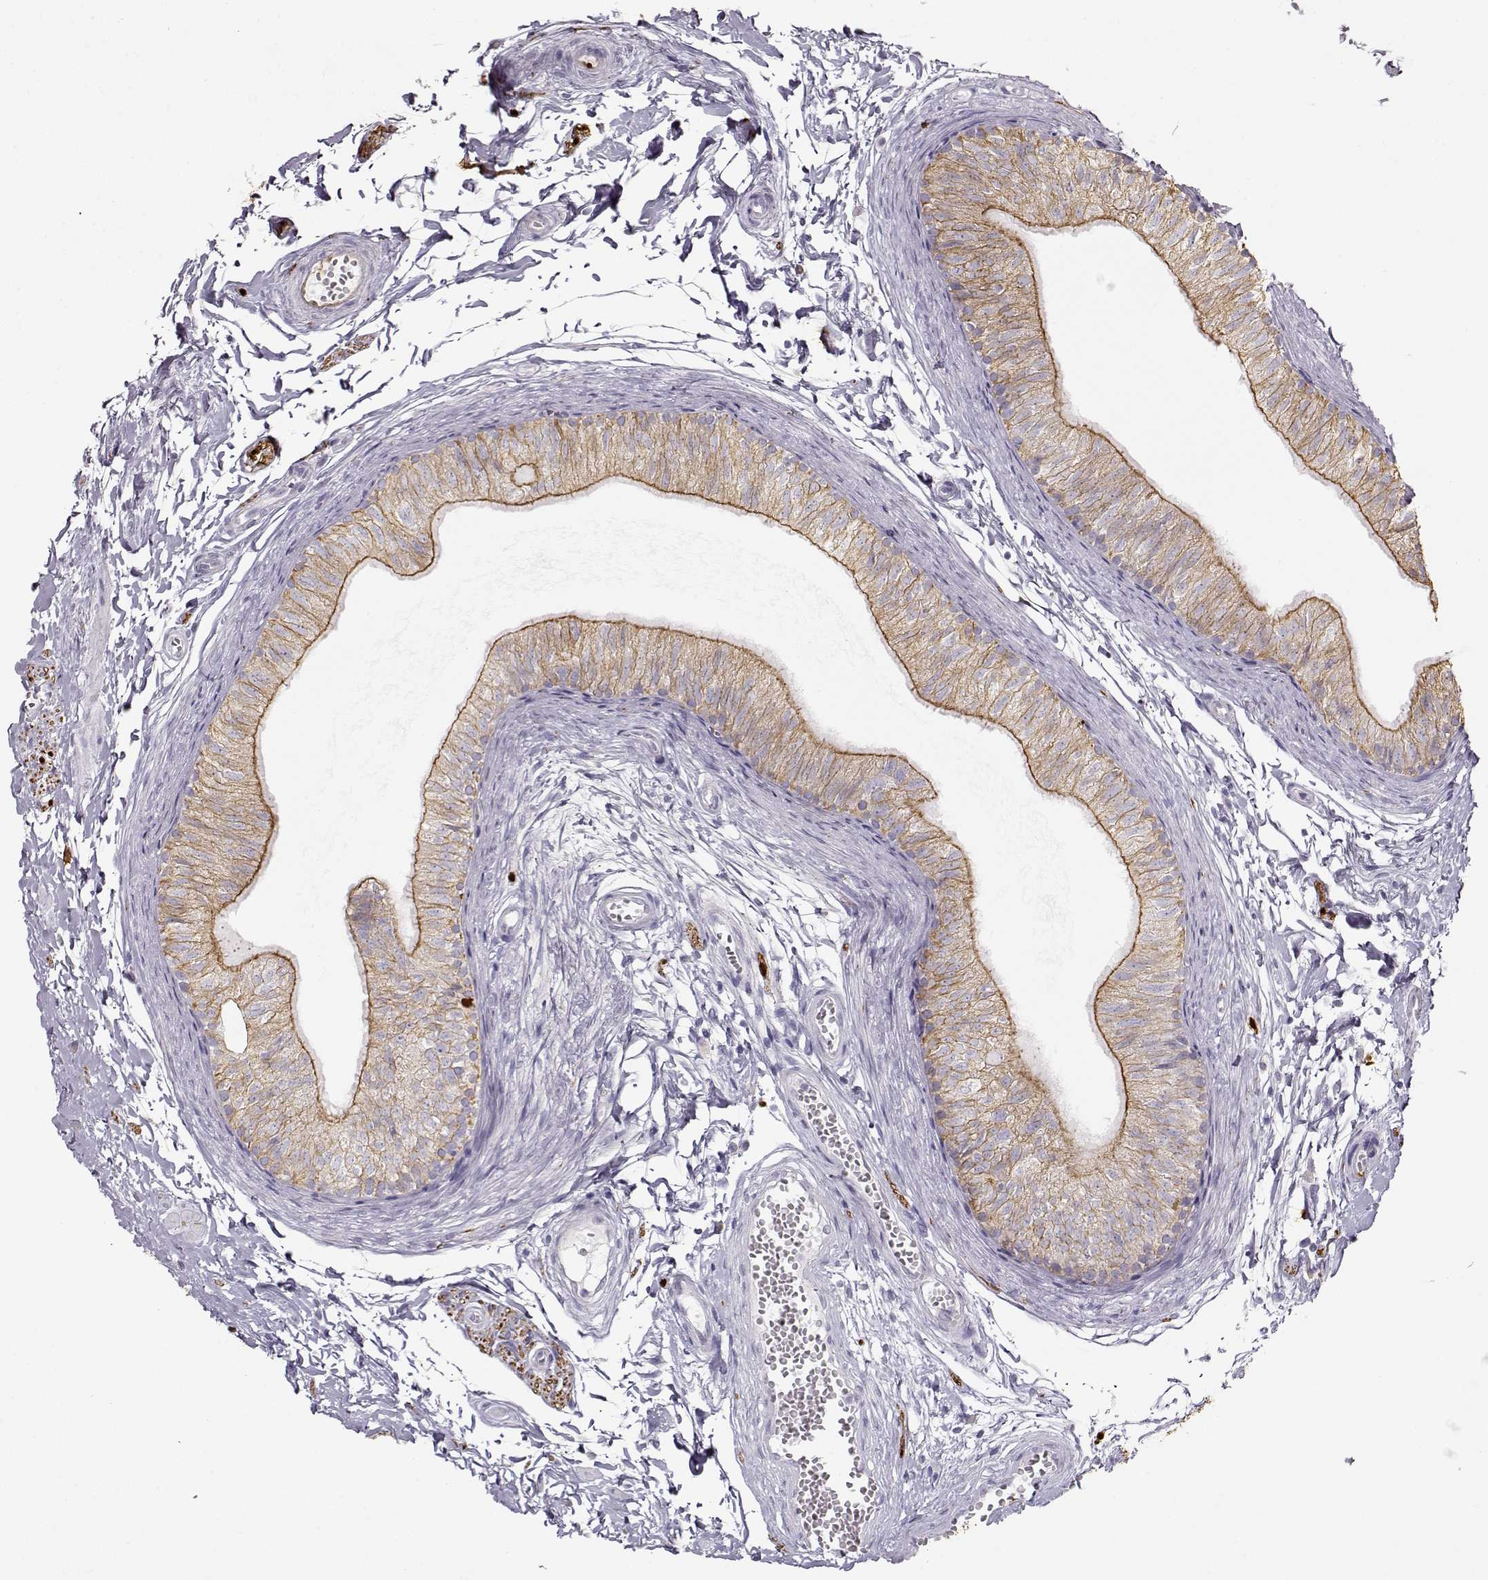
{"staining": {"intensity": "moderate", "quantity": ">75%", "location": "cytoplasmic/membranous"}, "tissue": "epididymis", "cell_type": "Glandular cells", "image_type": "normal", "snomed": [{"axis": "morphology", "description": "Normal tissue, NOS"}, {"axis": "topography", "description": "Epididymis"}], "caption": "A micrograph of epididymis stained for a protein exhibits moderate cytoplasmic/membranous brown staining in glandular cells. (Brightfield microscopy of DAB IHC at high magnification).", "gene": "S100B", "patient": {"sex": "male", "age": 22}}